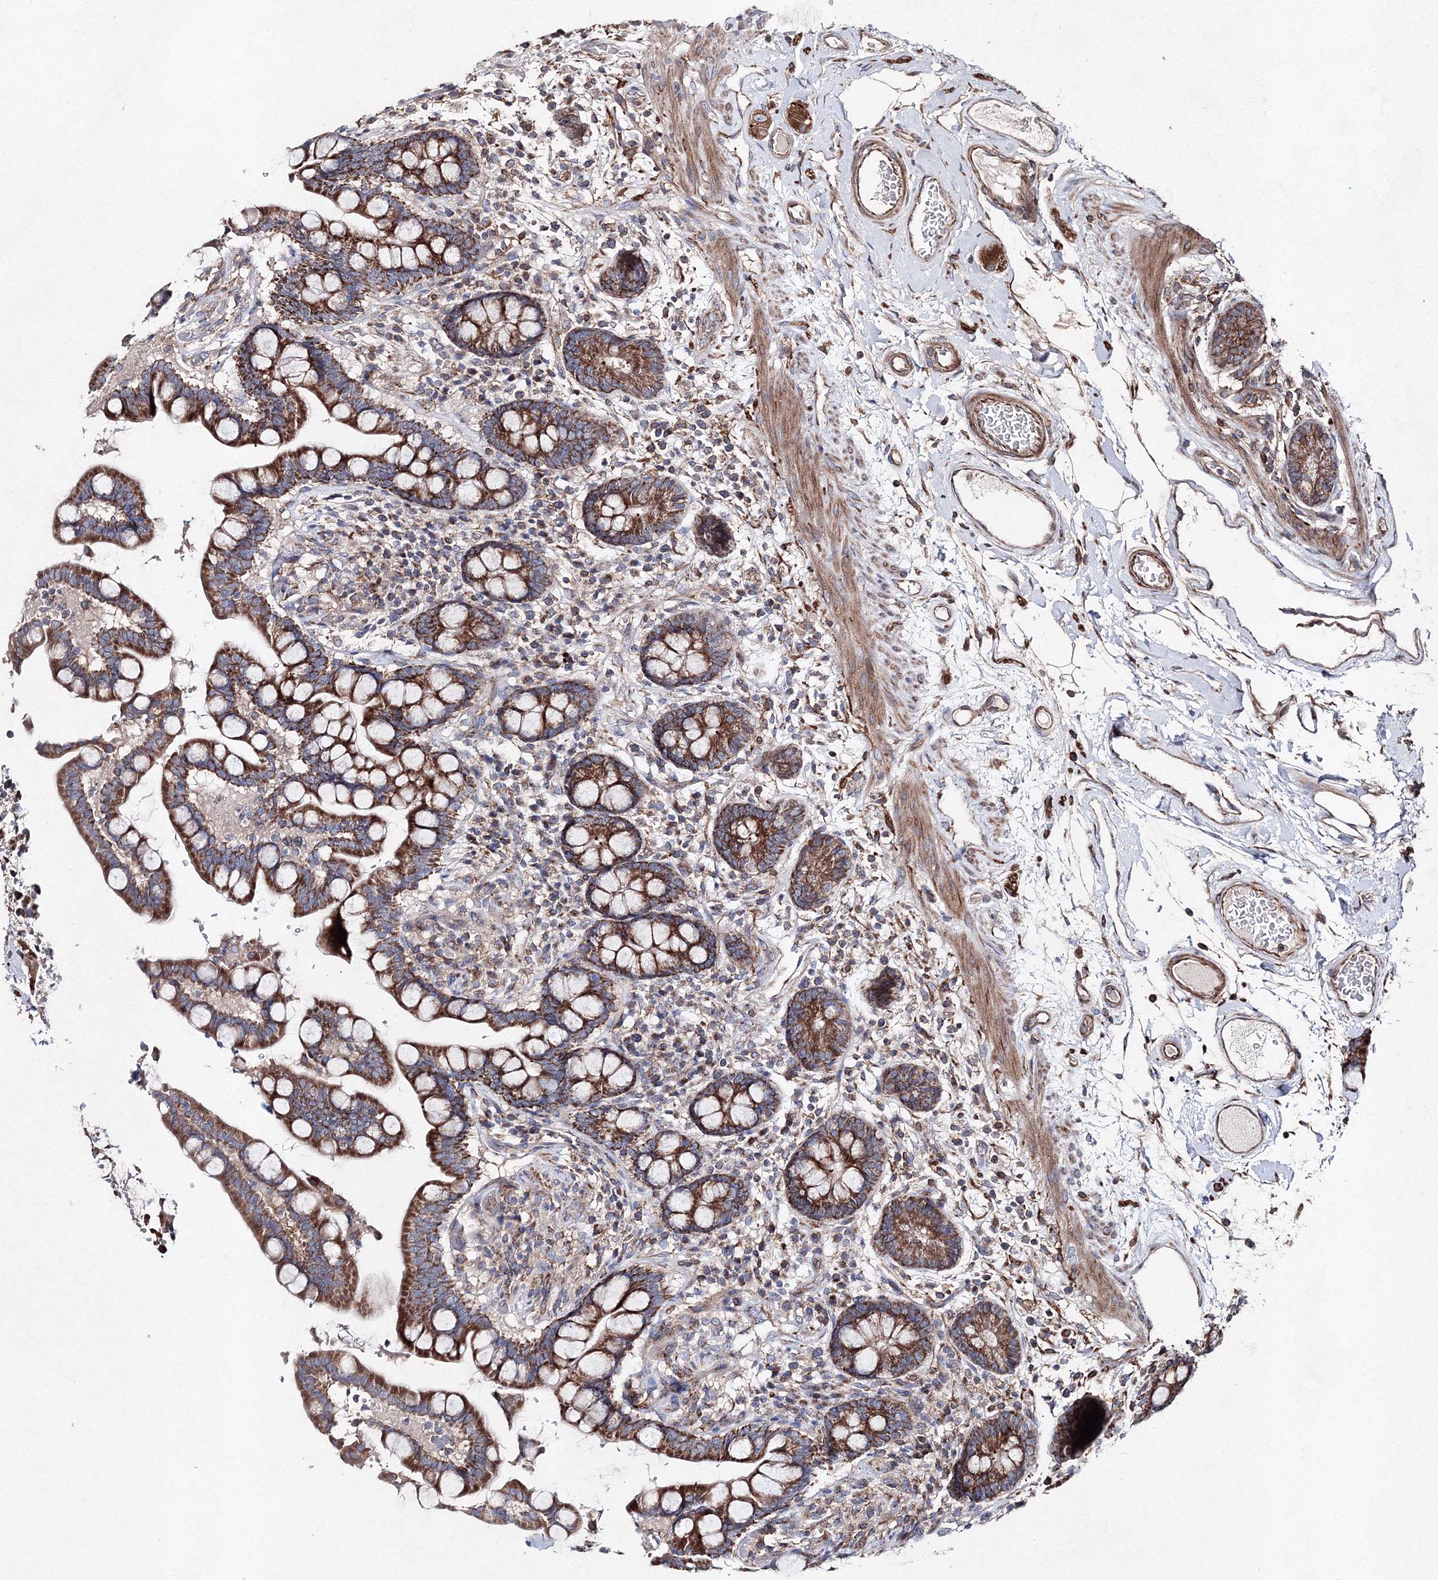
{"staining": {"intensity": "moderate", "quantity": ">75%", "location": "cytoplasmic/membranous"}, "tissue": "colon", "cell_type": "Endothelial cells", "image_type": "normal", "snomed": [{"axis": "morphology", "description": "Normal tissue, NOS"}, {"axis": "topography", "description": "Colon"}], "caption": "Protein staining of unremarkable colon shows moderate cytoplasmic/membranous positivity in approximately >75% of endothelial cells.", "gene": "GFM1", "patient": {"sex": "male", "age": 73}}